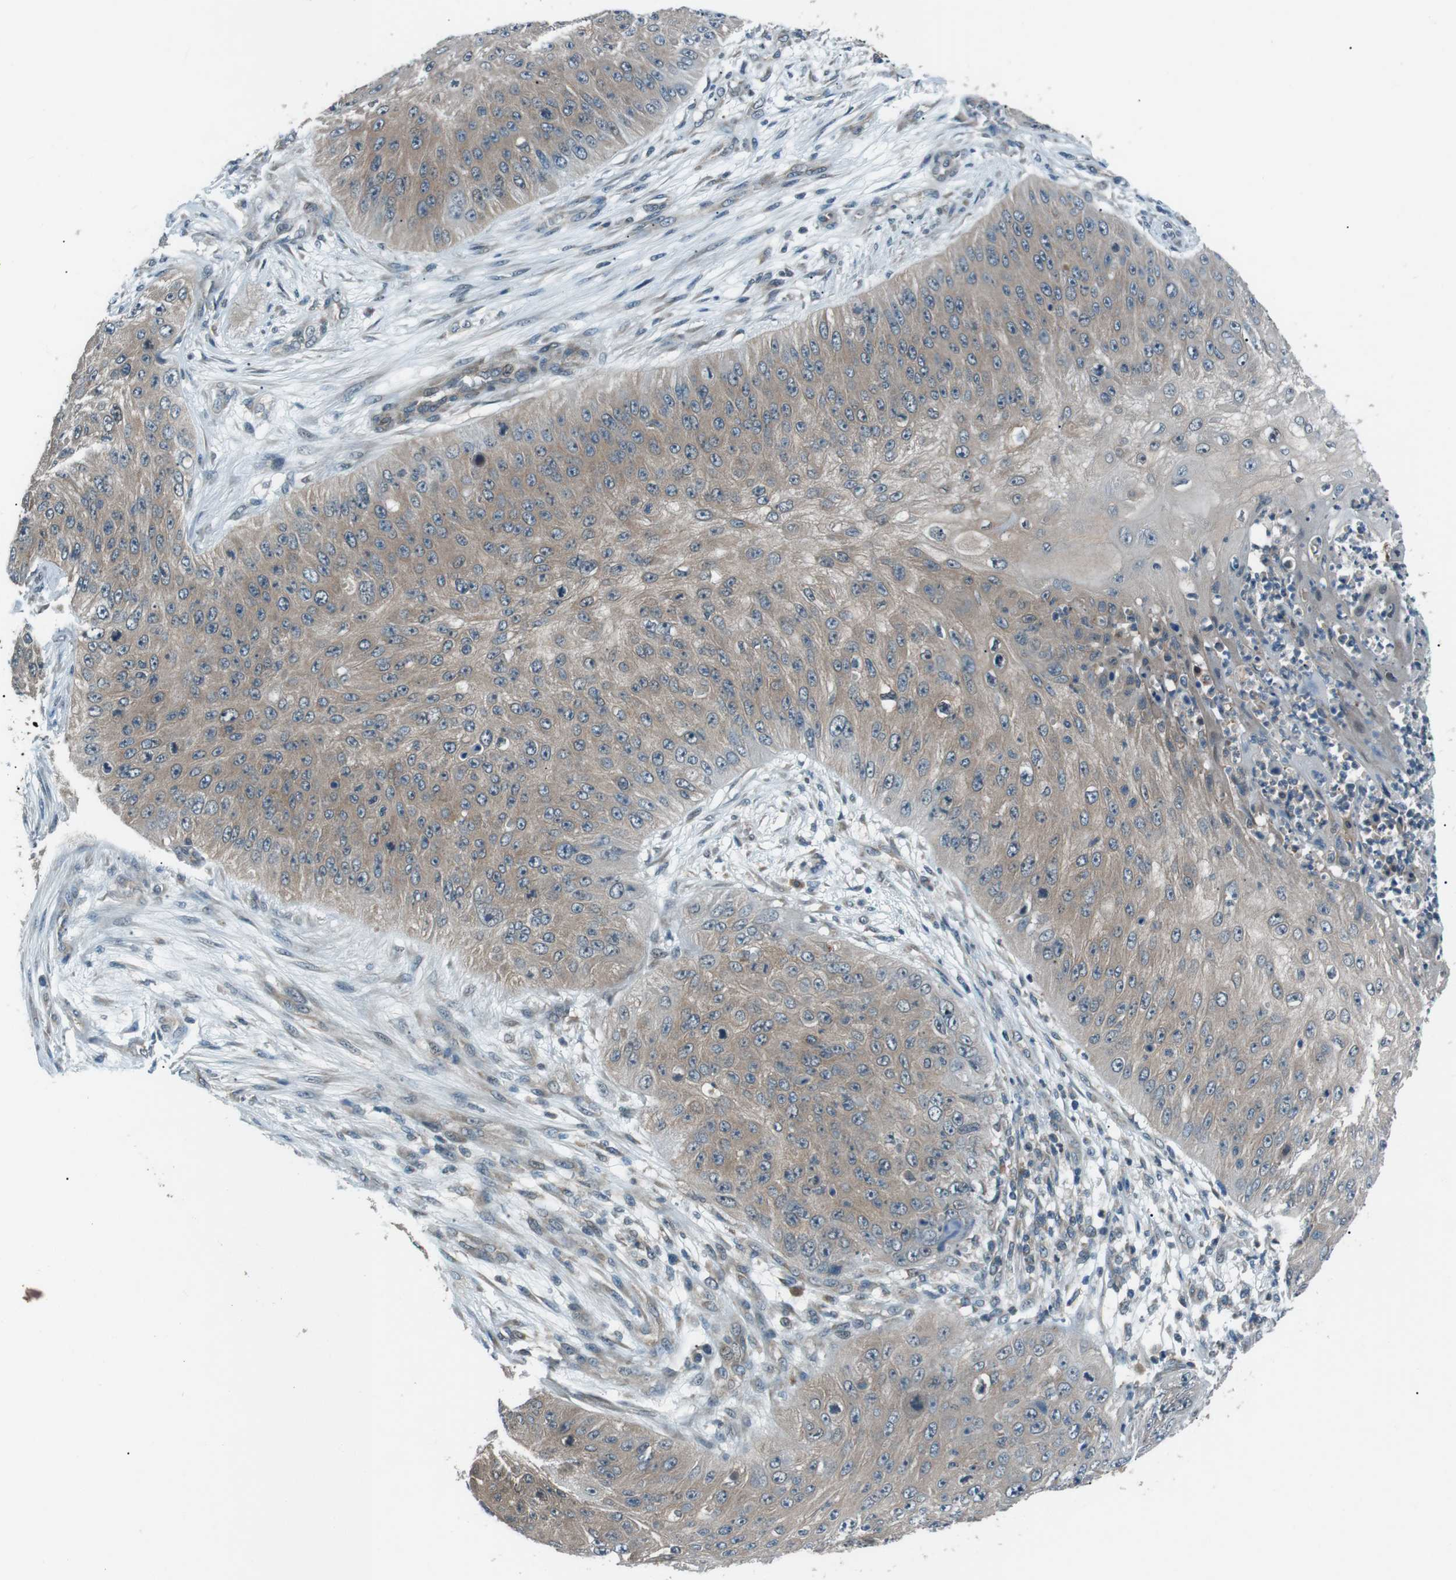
{"staining": {"intensity": "weak", "quantity": "25%-75%", "location": "cytoplasmic/membranous"}, "tissue": "skin cancer", "cell_type": "Tumor cells", "image_type": "cancer", "snomed": [{"axis": "morphology", "description": "Squamous cell carcinoma, NOS"}, {"axis": "topography", "description": "Skin"}], "caption": "This photomicrograph exhibits immunohistochemistry (IHC) staining of skin squamous cell carcinoma, with low weak cytoplasmic/membranous staining in about 25%-75% of tumor cells.", "gene": "LRIG2", "patient": {"sex": "female", "age": 80}}